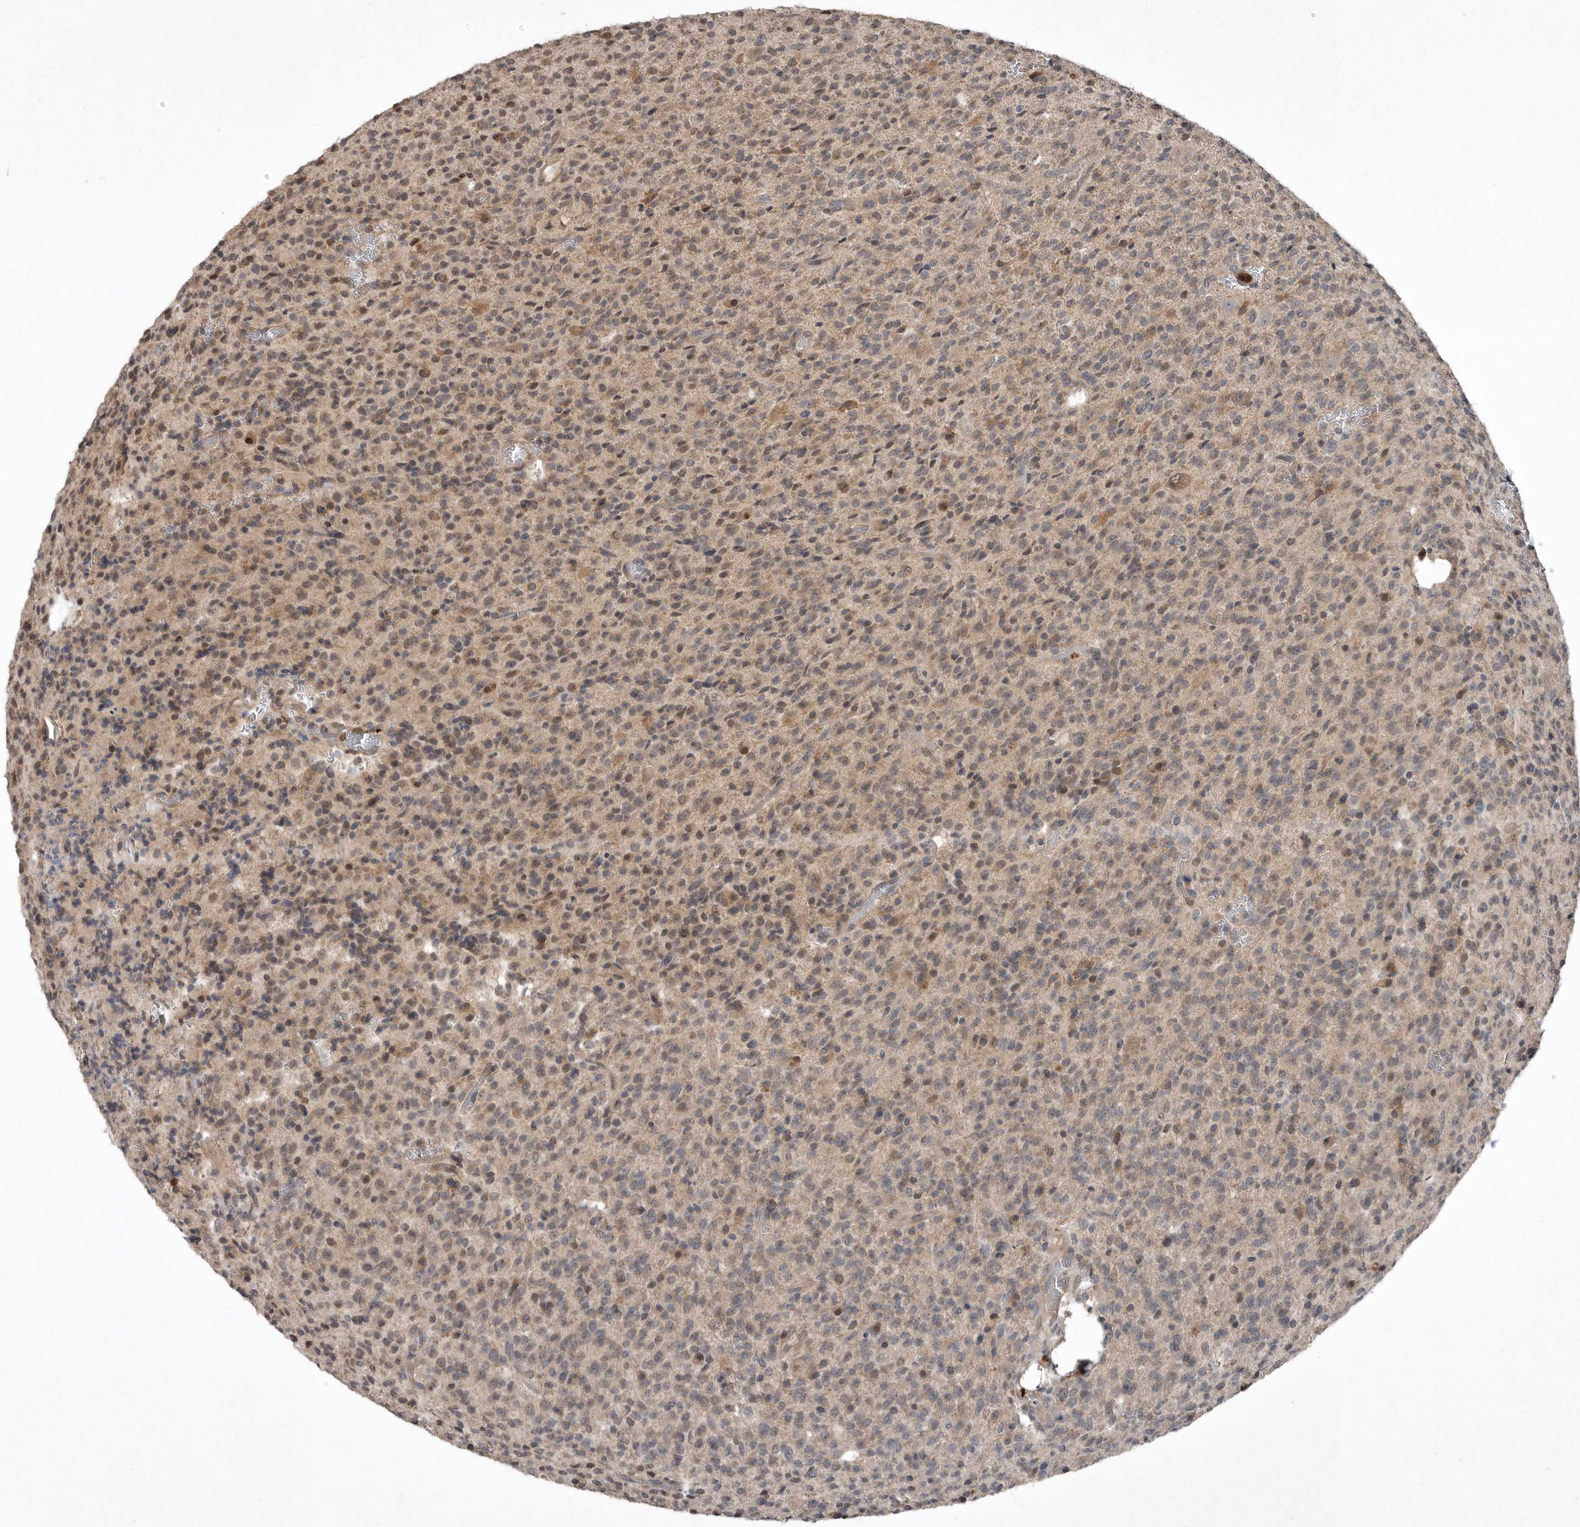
{"staining": {"intensity": "weak", "quantity": "25%-75%", "location": "cytoplasmic/membranous"}, "tissue": "glioma", "cell_type": "Tumor cells", "image_type": "cancer", "snomed": [{"axis": "morphology", "description": "Glioma, malignant, High grade"}, {"axis": "topography", "description": "Brain"}], "caption": "This micrograph demonstrates IHC staining of high-grade glioma (malignant), with low weak cytoplasmic/membranous expression in approximately 25%-75% of tumor cells.", "gene": "SCP2", "patient": {"sex": "male", "age": 34}}